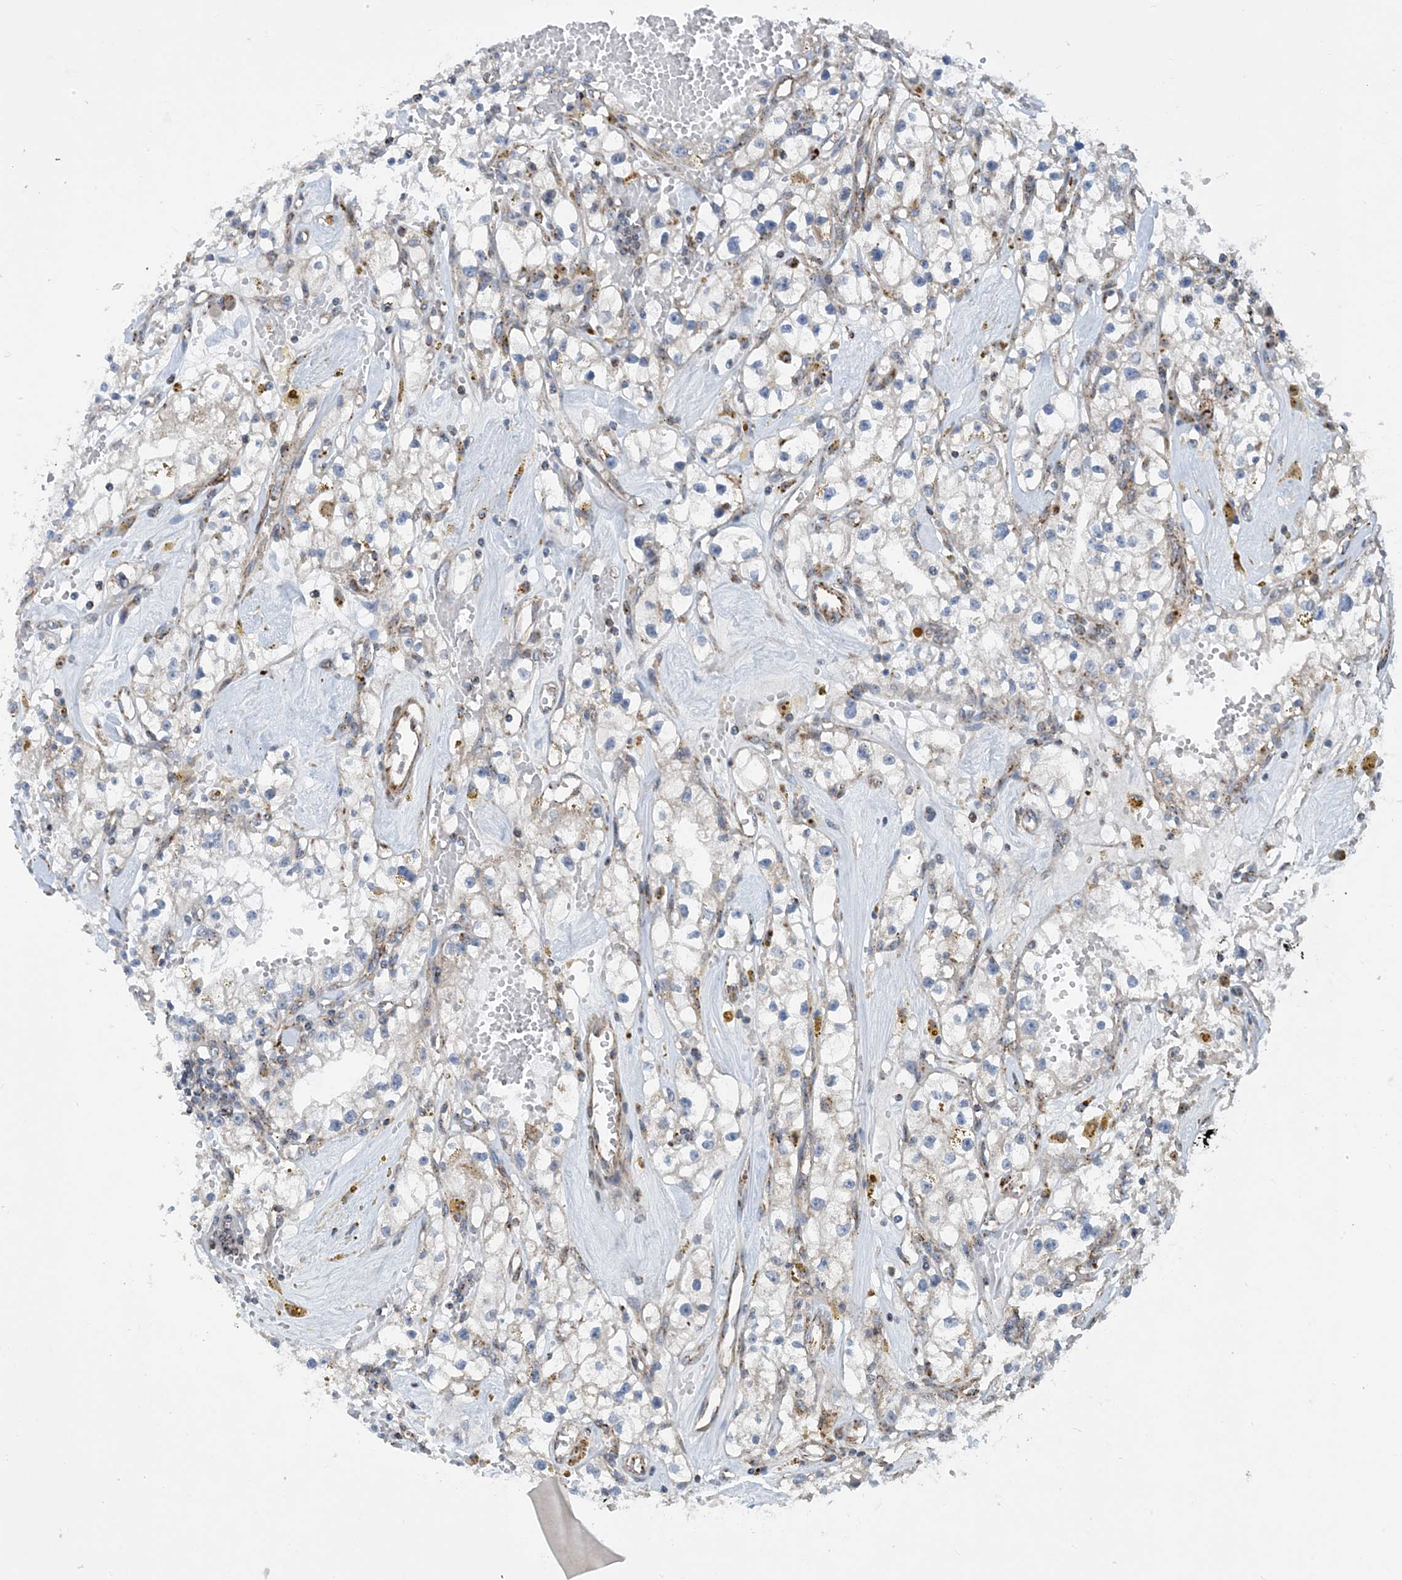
{"staining": {"intensity": "negative", "quantity": "none", "location": "none"}, "tissue": "renal cancer", "cell_type": "Tumor cells", "image_type": "cancer", "snomed": [{"axis": "morphology", "description": "Adenocarcinoma, NOS"}, {"axis": "topography", "description": "Kidney"}], "caption": "The photomicrograph demonstrates no significant staining in tumor cells of renal cancer (adenocarcinoma).", "gene": "PCDHGA1", "patient": {"sex": "male", "age": 56}}